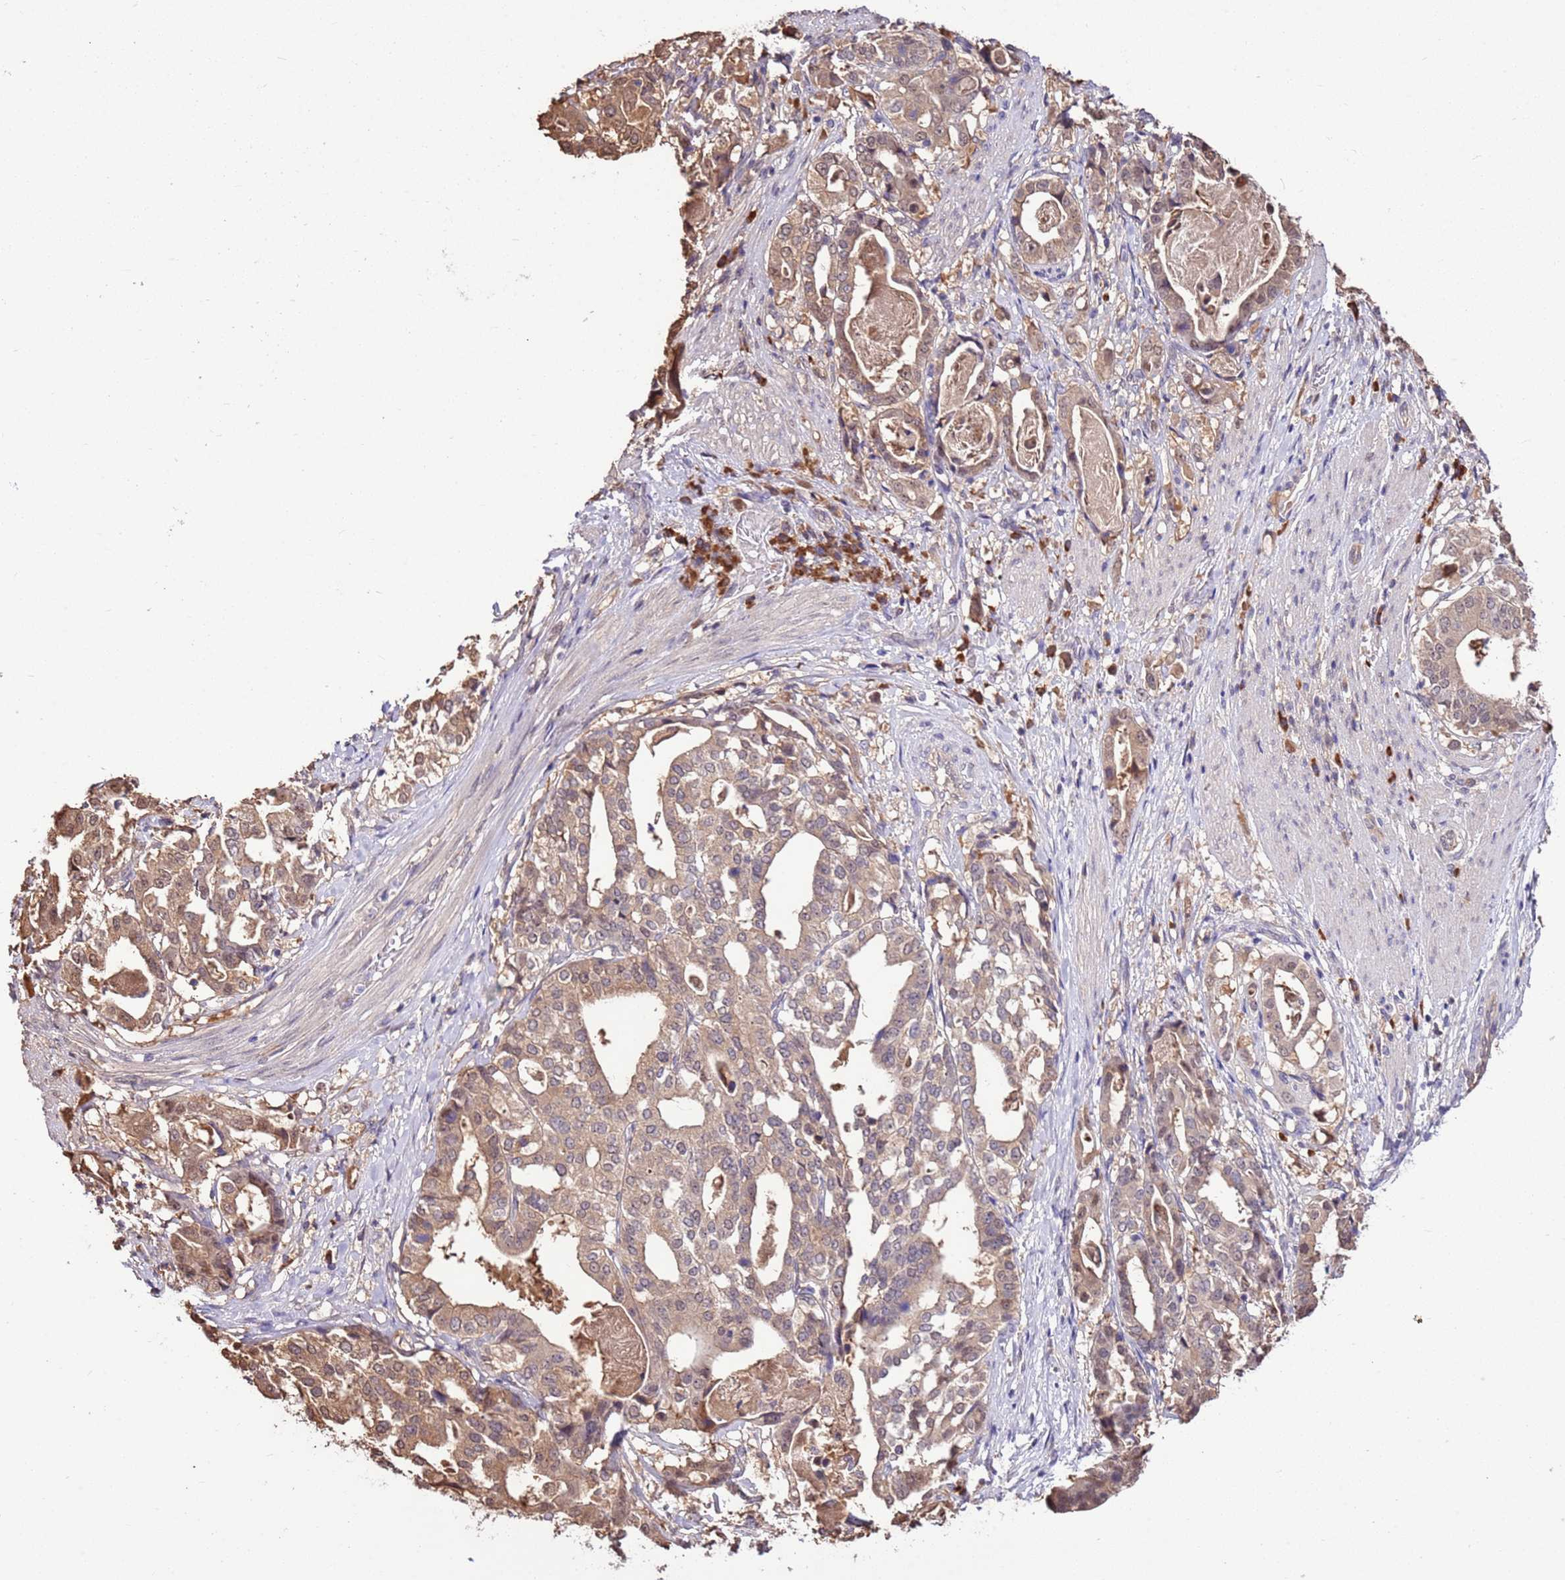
{"staining": {"intensity": "weak", "quantity": "25%-75%", "location": "cytoplasmic/membranous"}, "tissue": "stomach cancer", "cell_type": "Tumor cells", "image_type": "cancer", "snomed": [{"axis": "morphology", "description": "Adenocarcinoma, NOS"}, {"axis": "topography", "description": "Stomach"}], "caption": "Adenocarcinoma (stomach) stained with immunohistochemistry (IHC) displays weak cytoplasmic/membranous expression in approximately 25%-75% of tumor cells.", "gene": "BBS5", "patient": {"sex": "male", "age": 48}}